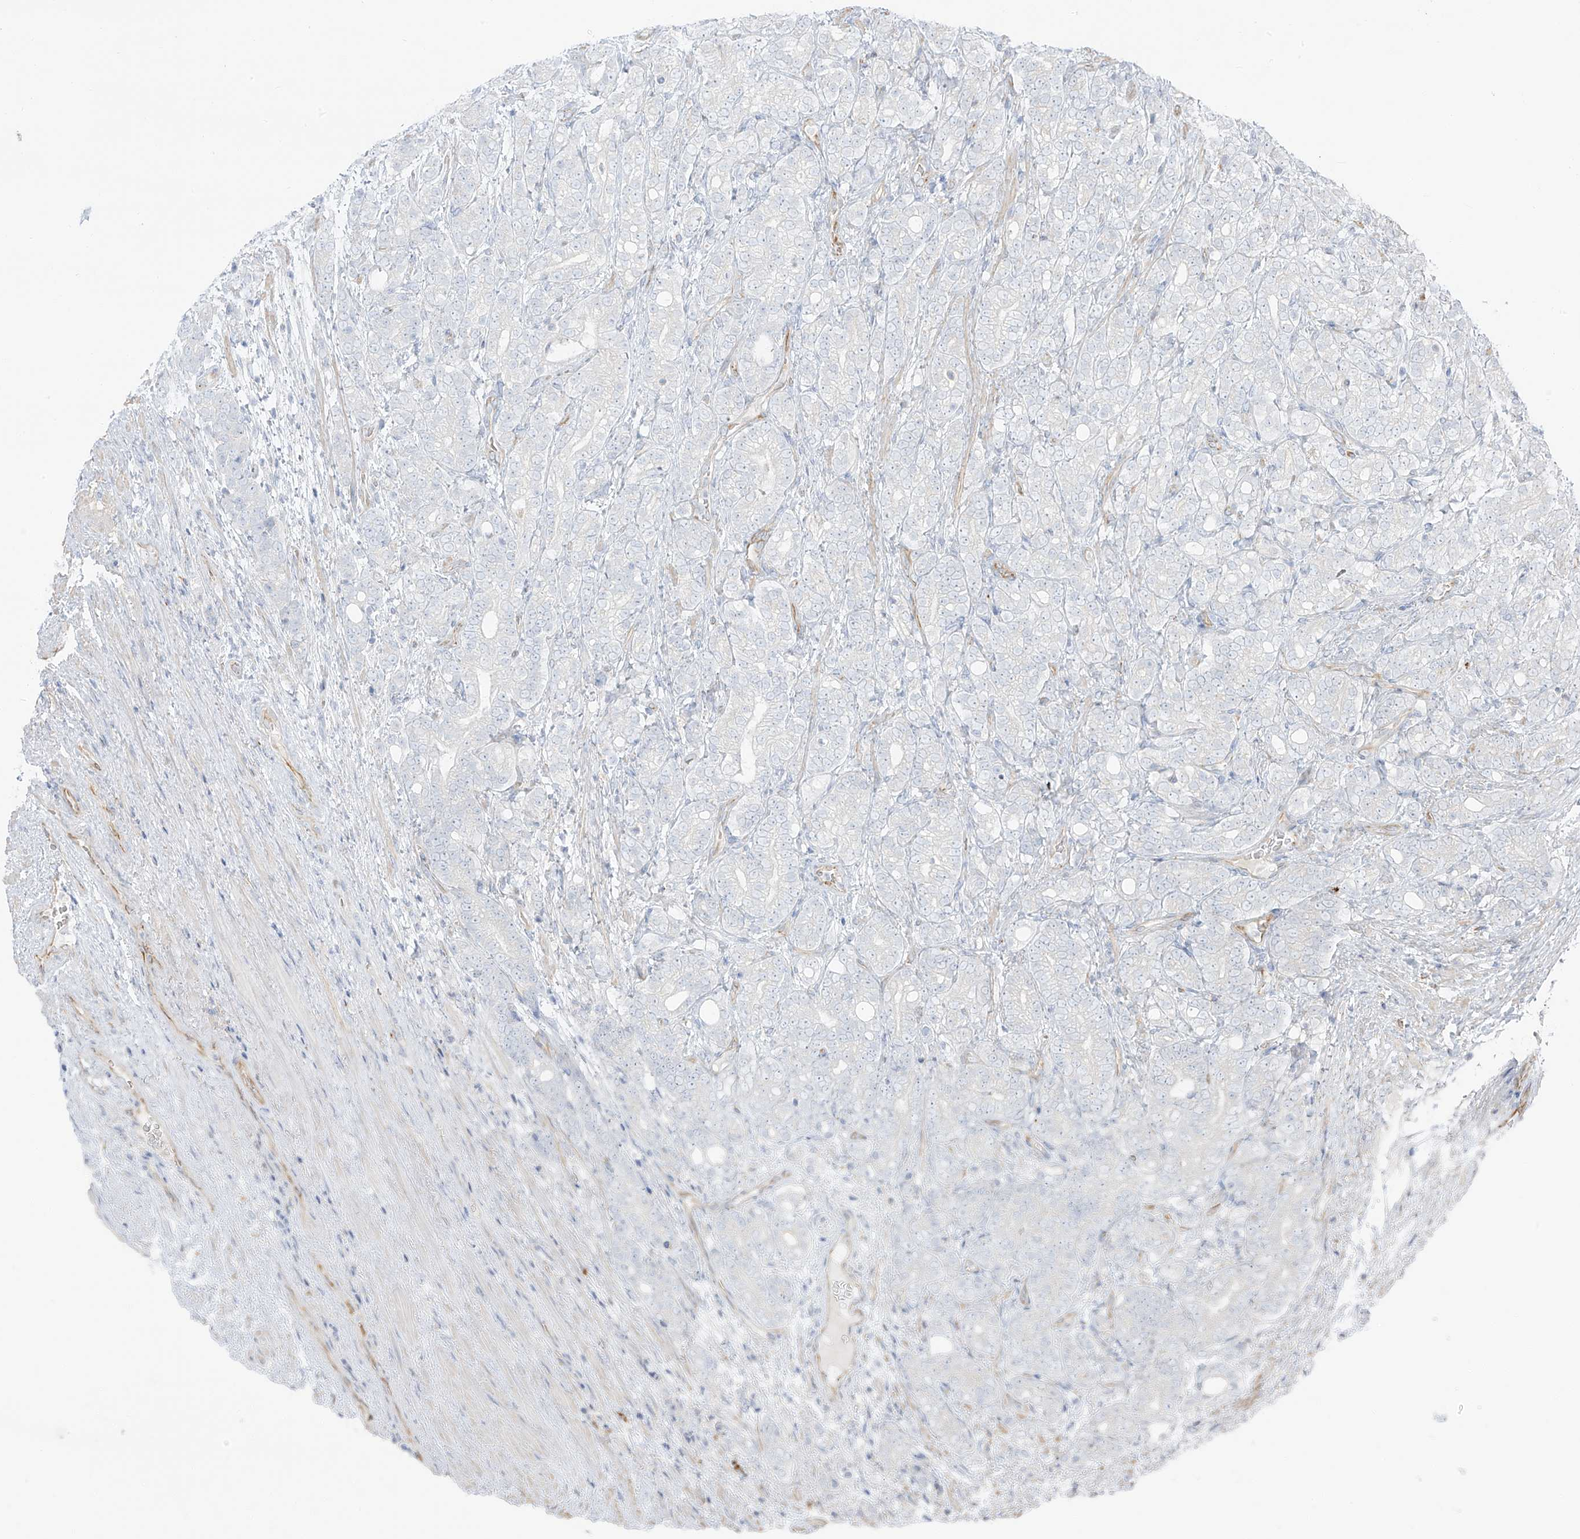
{"staining": {"intensity": "negative", "quantity": "none", "location": "none"}, "tissue": "prostate cancer", "cell_type": "Tumor cells", "image_type": "cancer", "snomed": [{"axis": "morphology", "description": "Adenocarcinoma, High grade"}, {"axis": "topography", "description": "Prostate"}], "caption": "IHC of prostate adenocarcinoma (high-grade) exhibits no staining in tumor cells. (DAB (3,3'-diaminobenzidine) immunohistochemistry visualized using brightfield microscopy, high magnification).", "gene": "TAL2", "patient": {"sex": "male", "age": 57}}